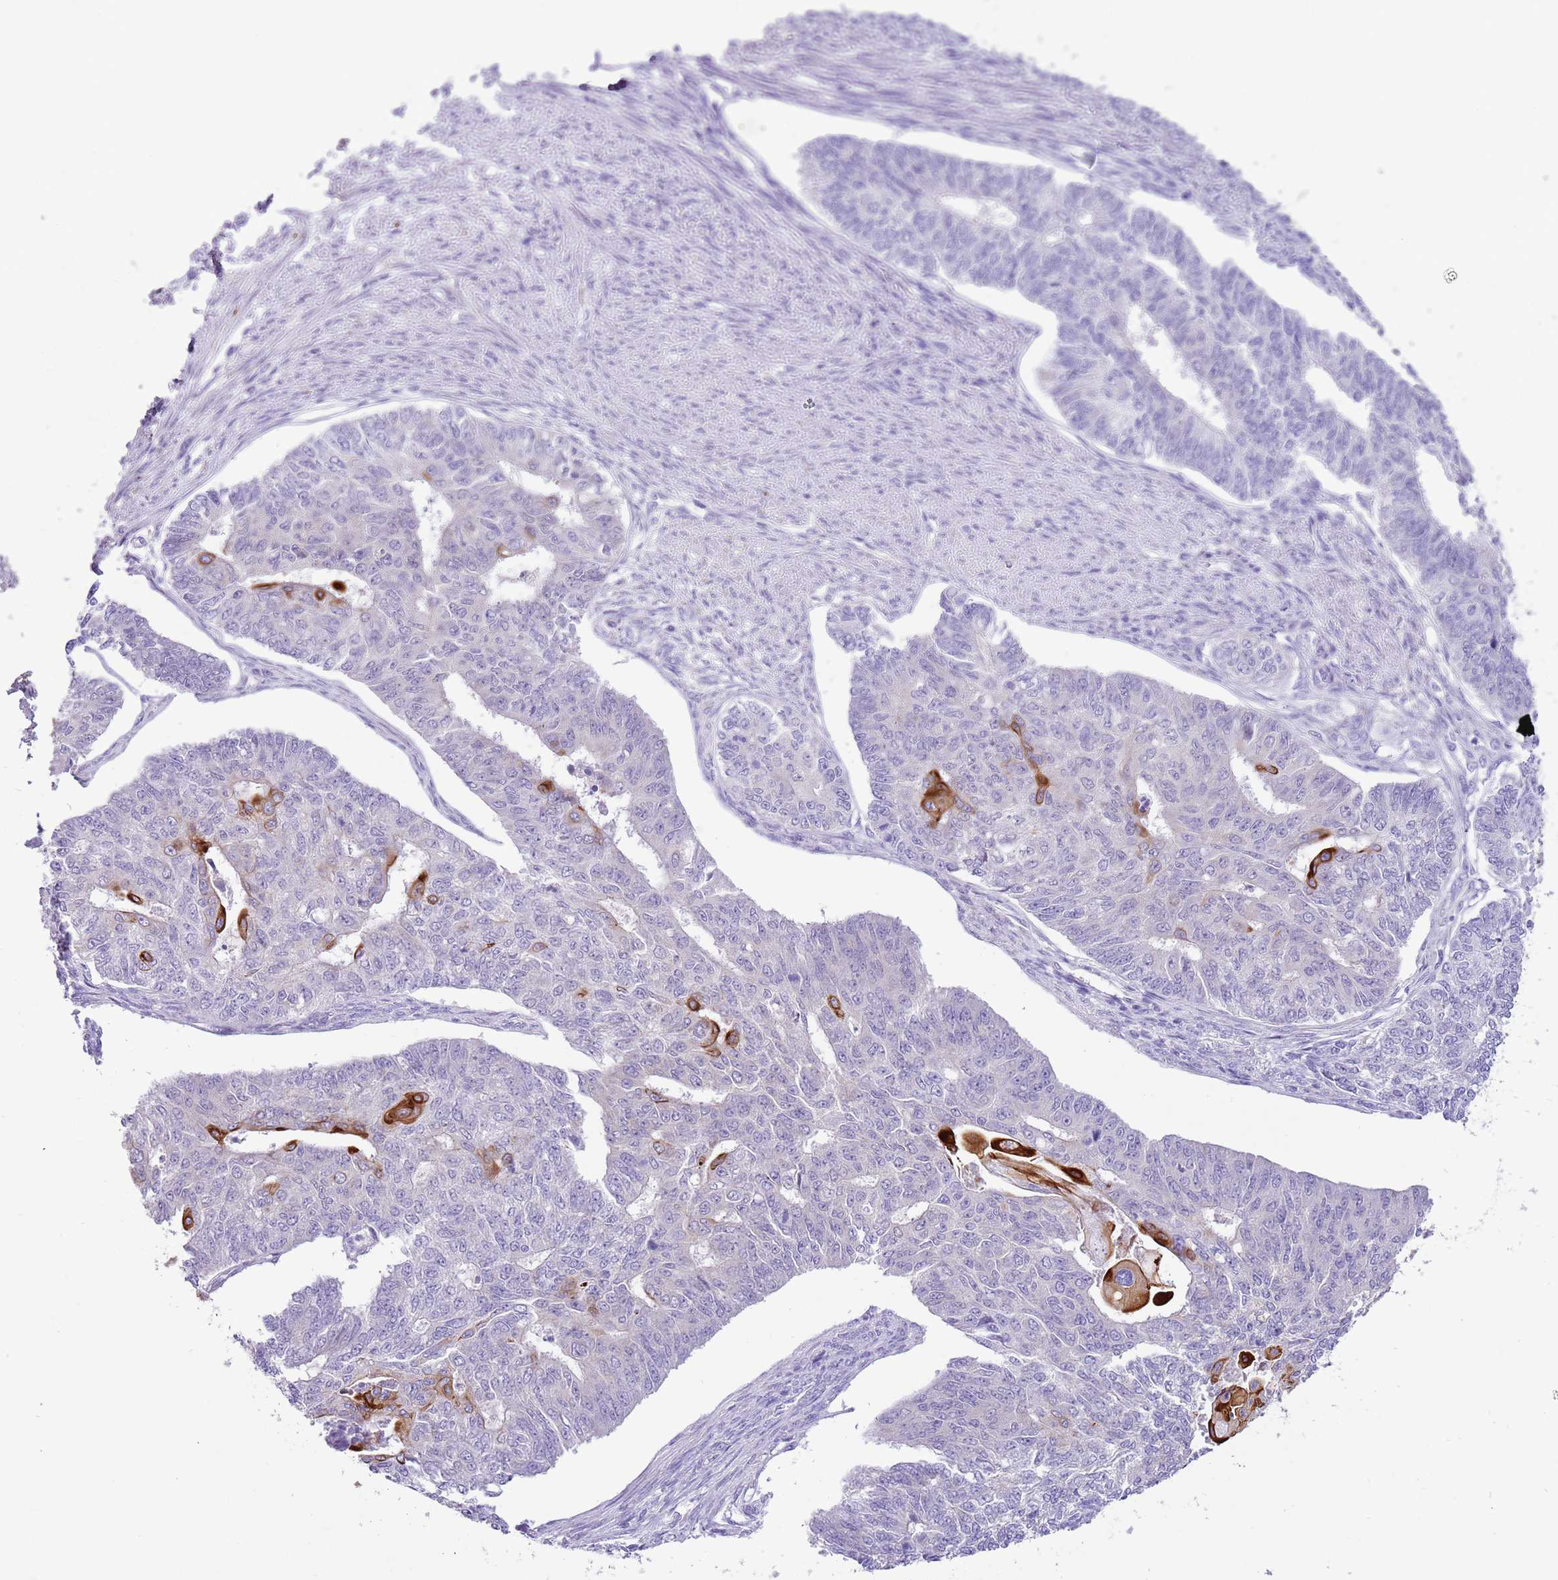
{"staining": {"intensity": "strong", "quantity": "<25%", "location": "cytoplasmic/membranous"}, "tissue": "endometrial cancer", "cell_type": "Tumor cells", "image_type": "cancer", "snomed": [{"axis": "morphology", "description": "Adenocarcinoma, NOS"}, {"axis": "topography", "description": "Endometrium"}], "caption": "Endometrial cancer (adenocarcinoma) was stained to show a protein in brown. There is medium levels of strong cytoplasmic/membranous positivity in approximately <25% of tumor cells.", "gene": "R3HDM4", "patient": {"sex": "female", "age": 32}}